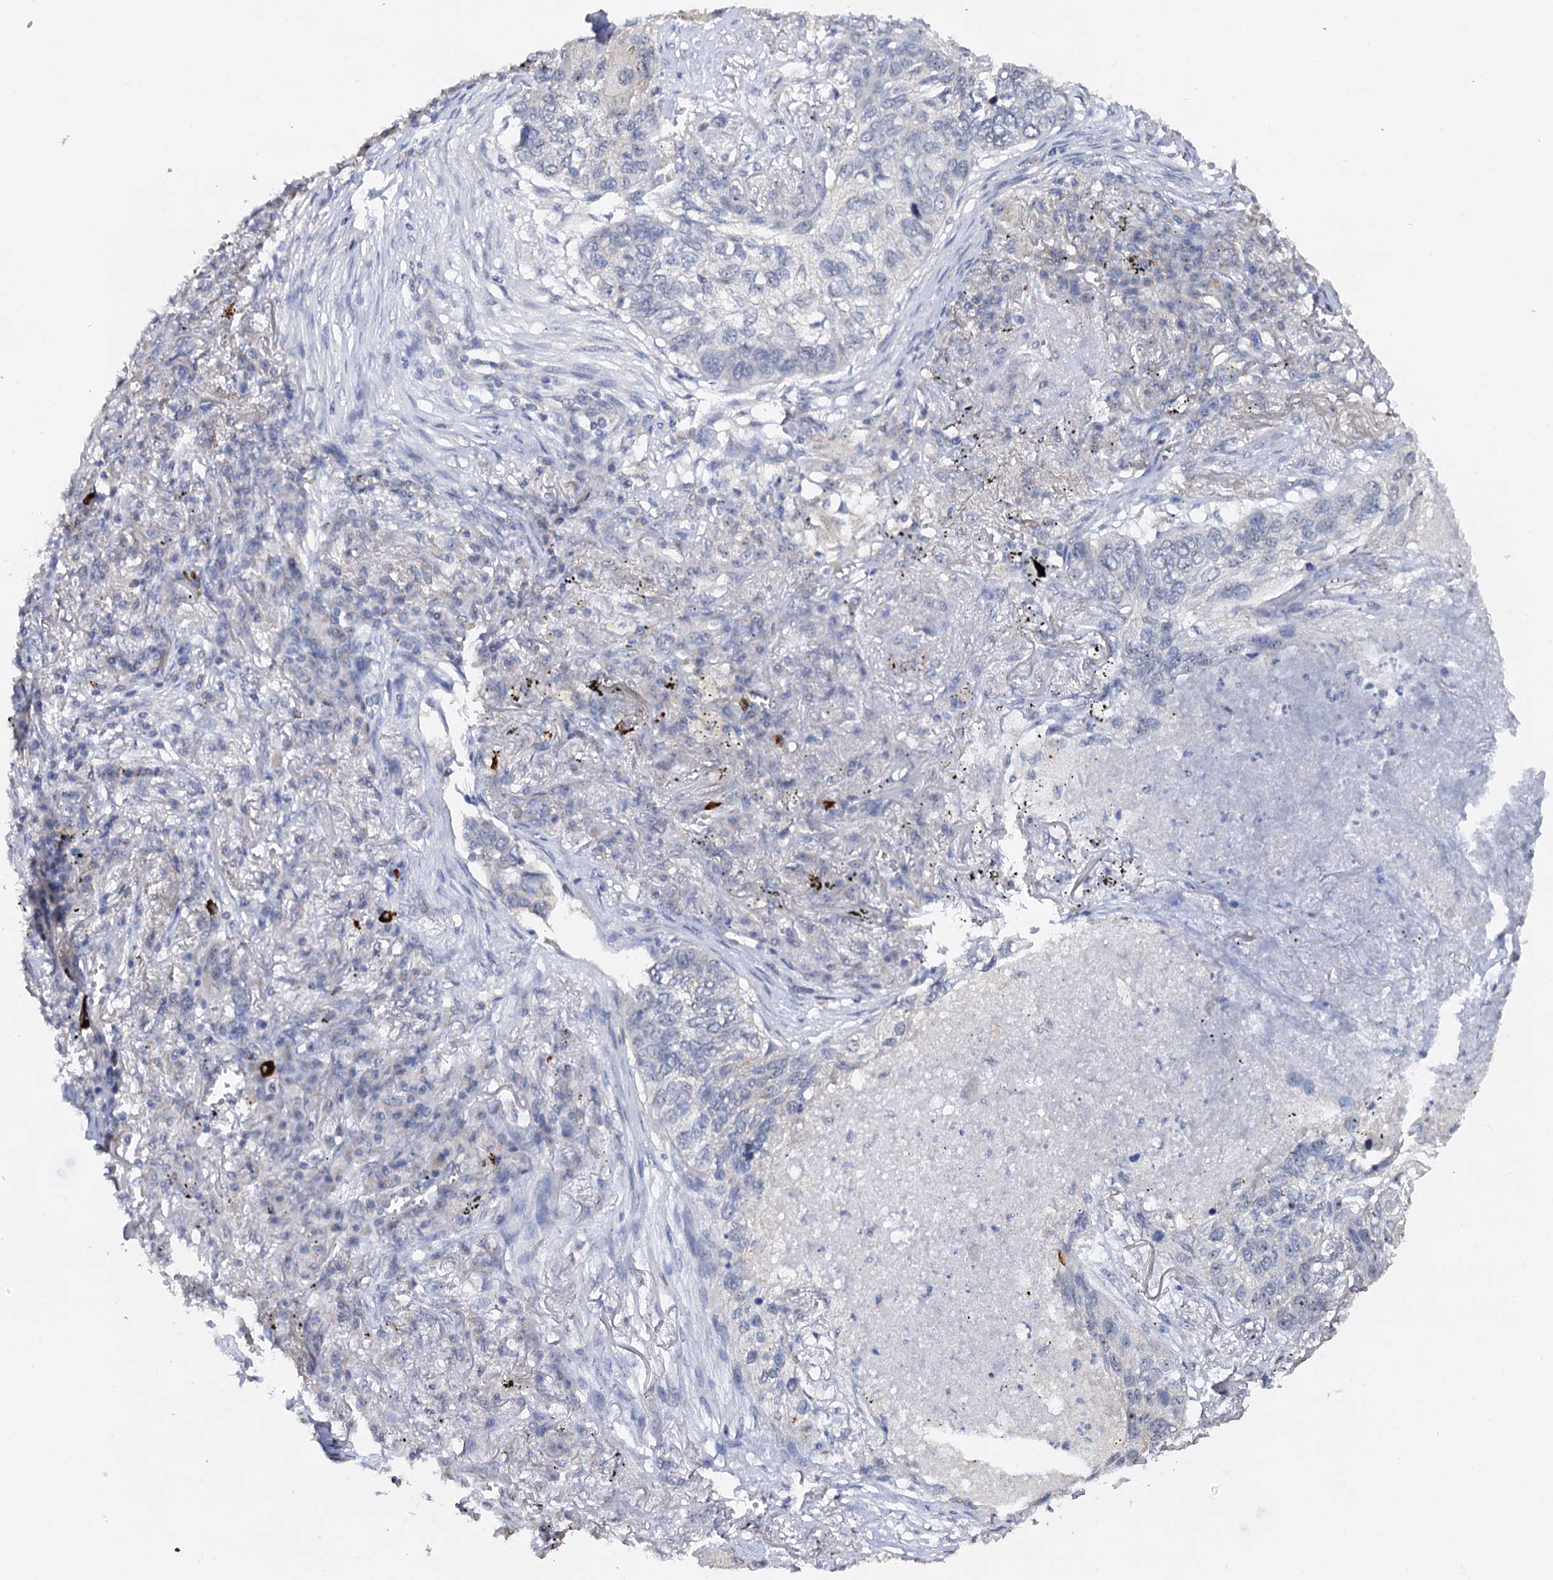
{"staining": {"intensity": "negative", "quantity": "none", "location": "none"}, "tissue": "lung cancer", "cell_type": "Tumor cells", "image_type": "cancer", "snomed": [{"axis": "morphology", "description": "Squamous cell carcinoma, NOS"}, {"axis": "topography", "description": "Lung"}], "caption": "Human lung cancer stained for a protein using immunohistochemistry shows no expression in tumor cells.", "gene": "C2CD3", "patient": {"sex": "female", "age": 63}}